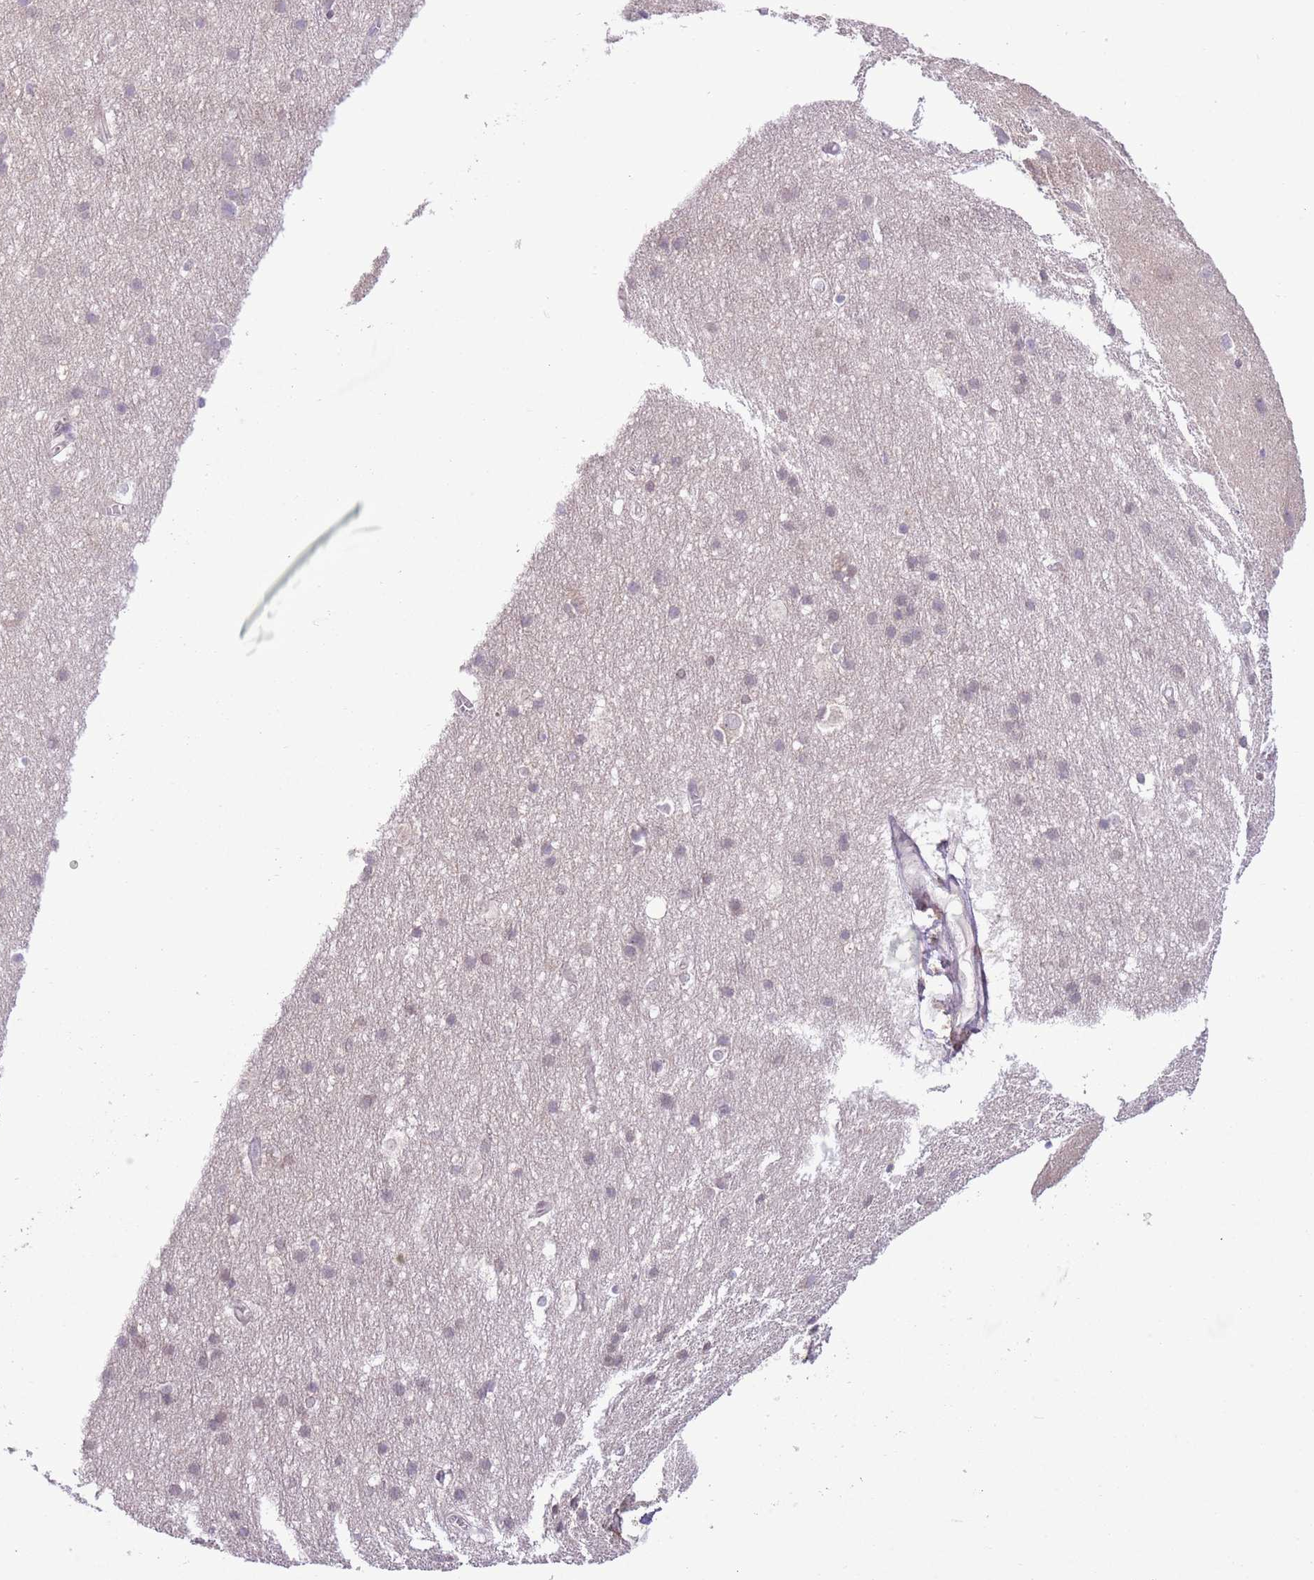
{"staining": {"intensity": "negative", "quantity": "none", "location": "none"}, "tissue": "cerebral cortex", "cell_type": "Endothelial cells", "image_type": "normal", "snomed": [{"axis": "morphology", "description": "Normal tissue, NOS"}, {"axis": "topography", "description": "Cerebral cortex"}], "caption": "DAB immunohistochemical staining of normal cerebral cortex reveals no significant expression in endothelial cells.", "gene": "CCND2", "patient": {"sex": "male", "age": 54}}